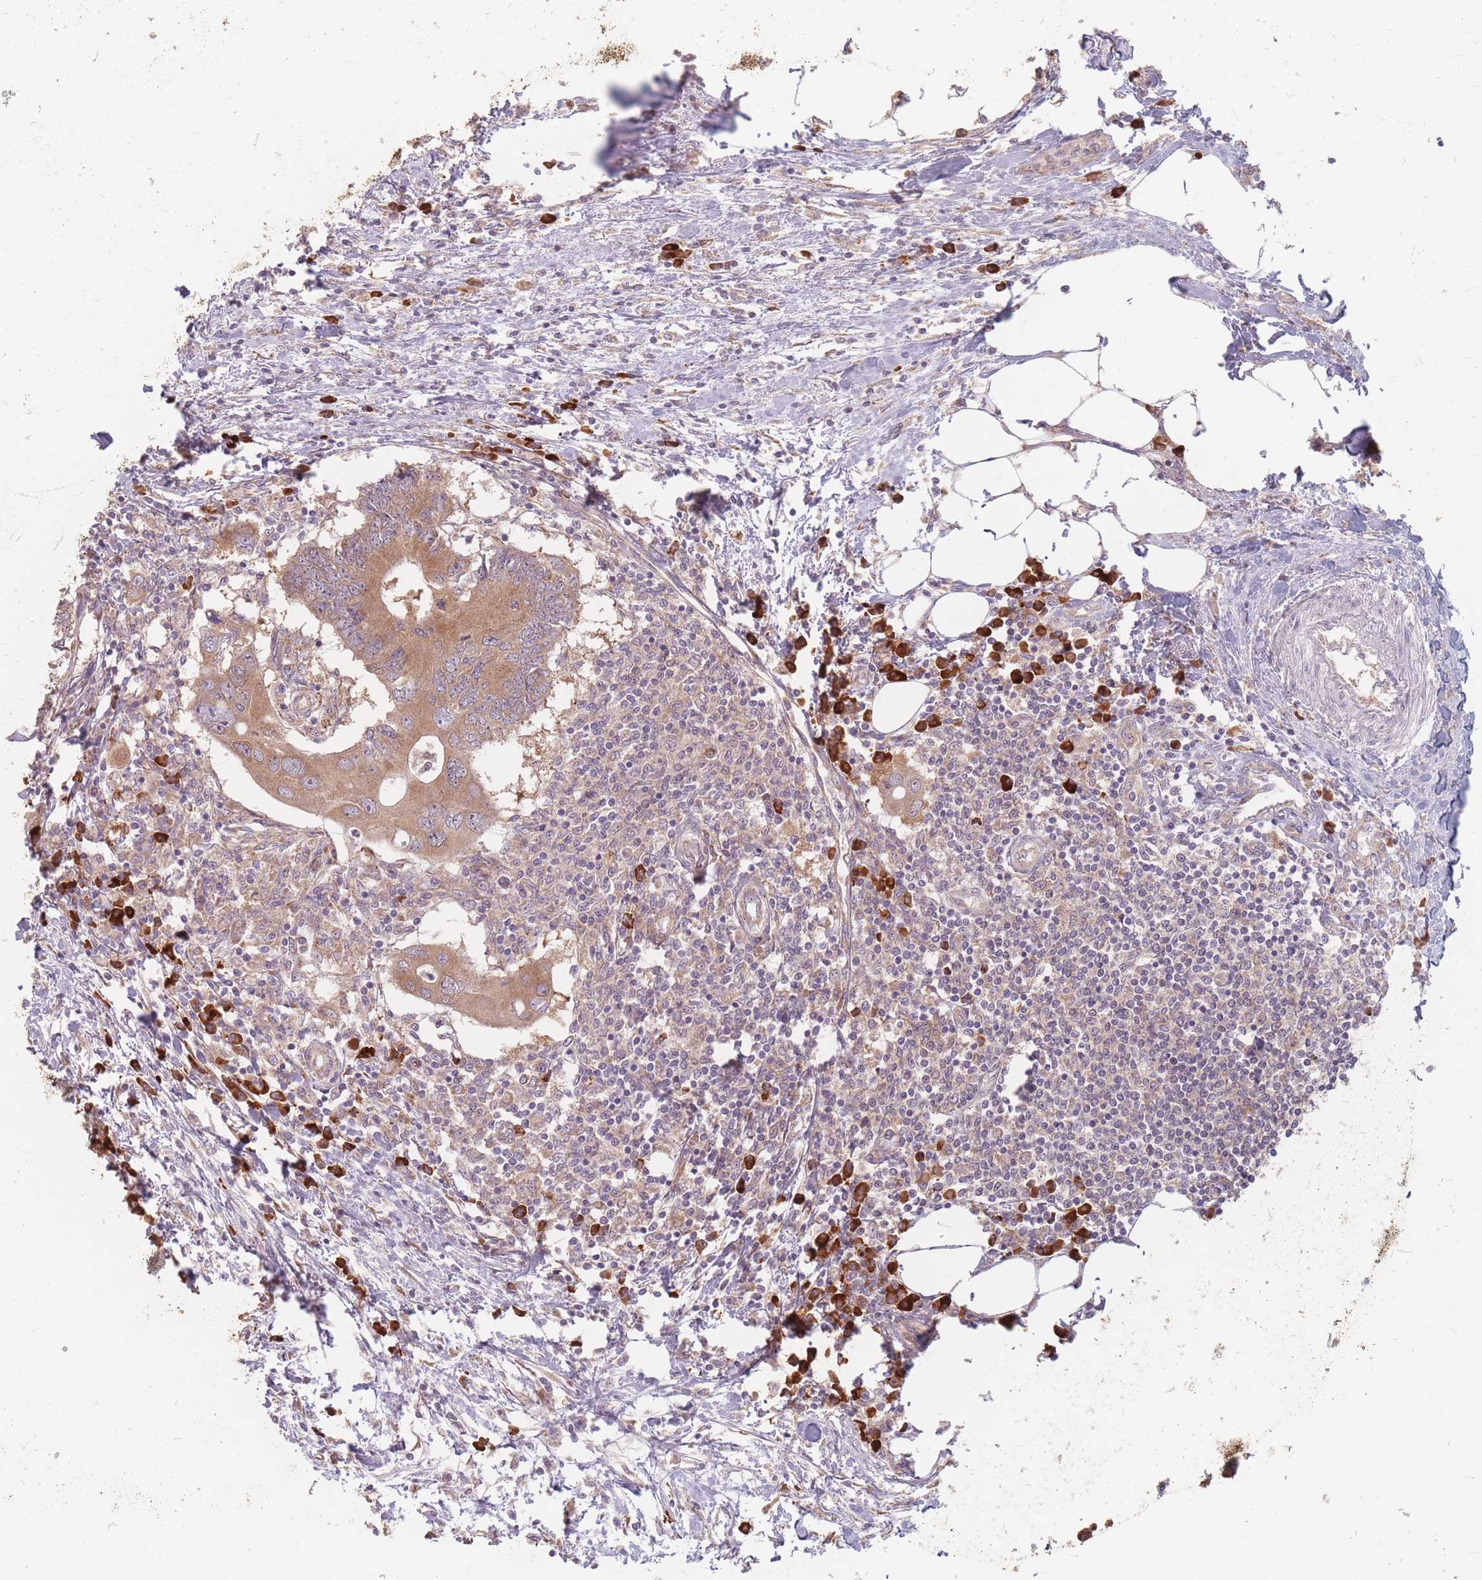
{"staining": {"intensity": "moderate", "quantity": ">75%", "location": "cytoplasmic/membranous"}, "tissue": "colorectal cancer", "cell_type": "Tumor cells", "image_type": "cancer", "snomed": [{"axis": "morphology", "description": "Adenocarcinoma, NOS"}, {"axis": "topography", "description": "Colon"}], "caption": "Colorectal cancer (adenocarcinoma) stained with DAB immunohistochemistry (IHC) shows medium levels of moderate cytoplasmic/membranous staining in about >75% of tumor cells. The staining is performed using DAB brown chromogen to label protein expression. The nuclei are counter-stained blue using hematoxylin.", "gene": "SMIM14", "patient": {"sex": "male", "age": 71}}